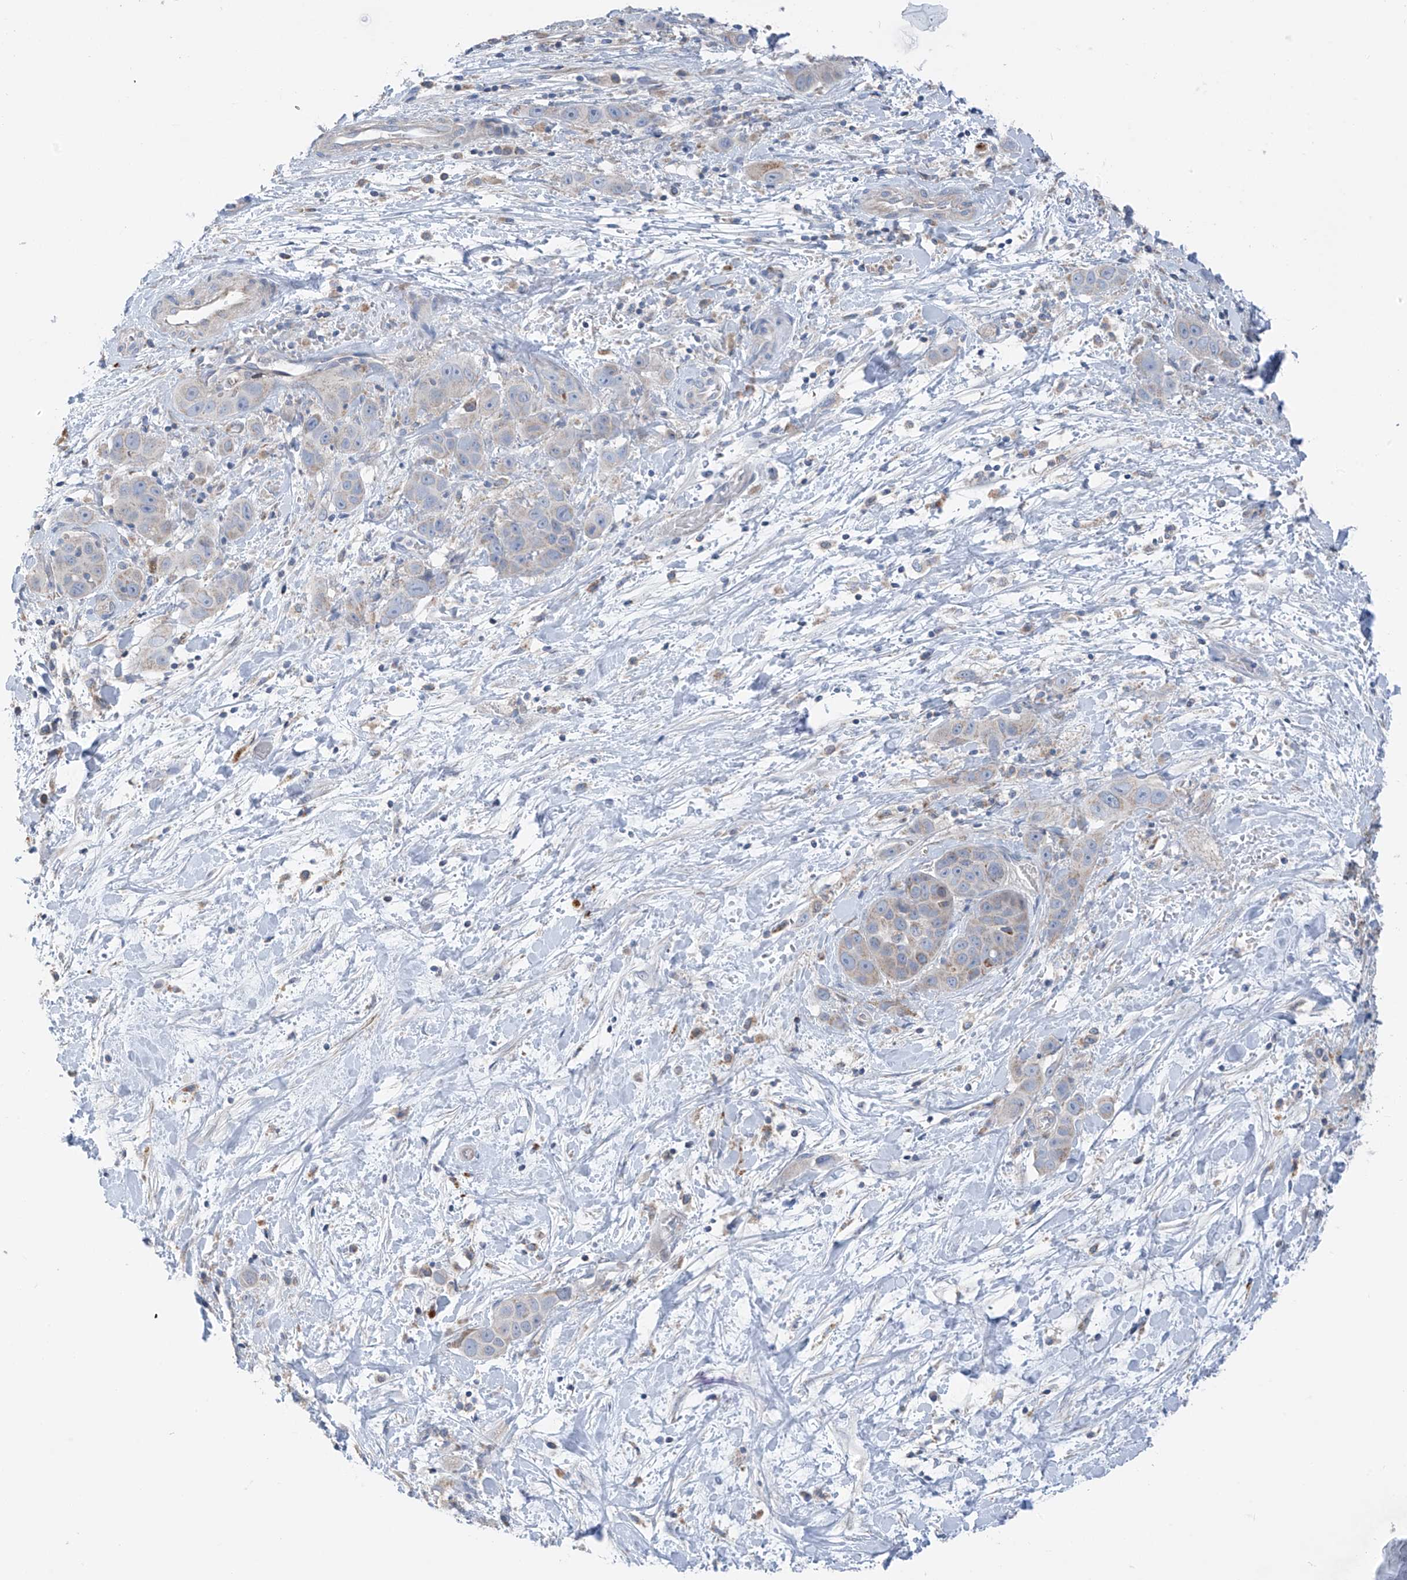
{"staining": {"intensity": "negative", "quantity": "none", "location": "none"}, "tissue": "liver cancer", "cell_type": "Tumor cells", "image_type": "cancer", "snomed": [{"axis": "morphology", "description": "Cholangiocarcinoma"}, {"axis": "topography", "description": "Liver"}], "caption": "IHC photomicrograph of neoplastic tissue: liver cancer (cholangiocarcinoma) stained with DAB shows no significant protein expression in tumor cells.", "gene": "SYN3", "patient": {"sex": "female", "age": 52}}